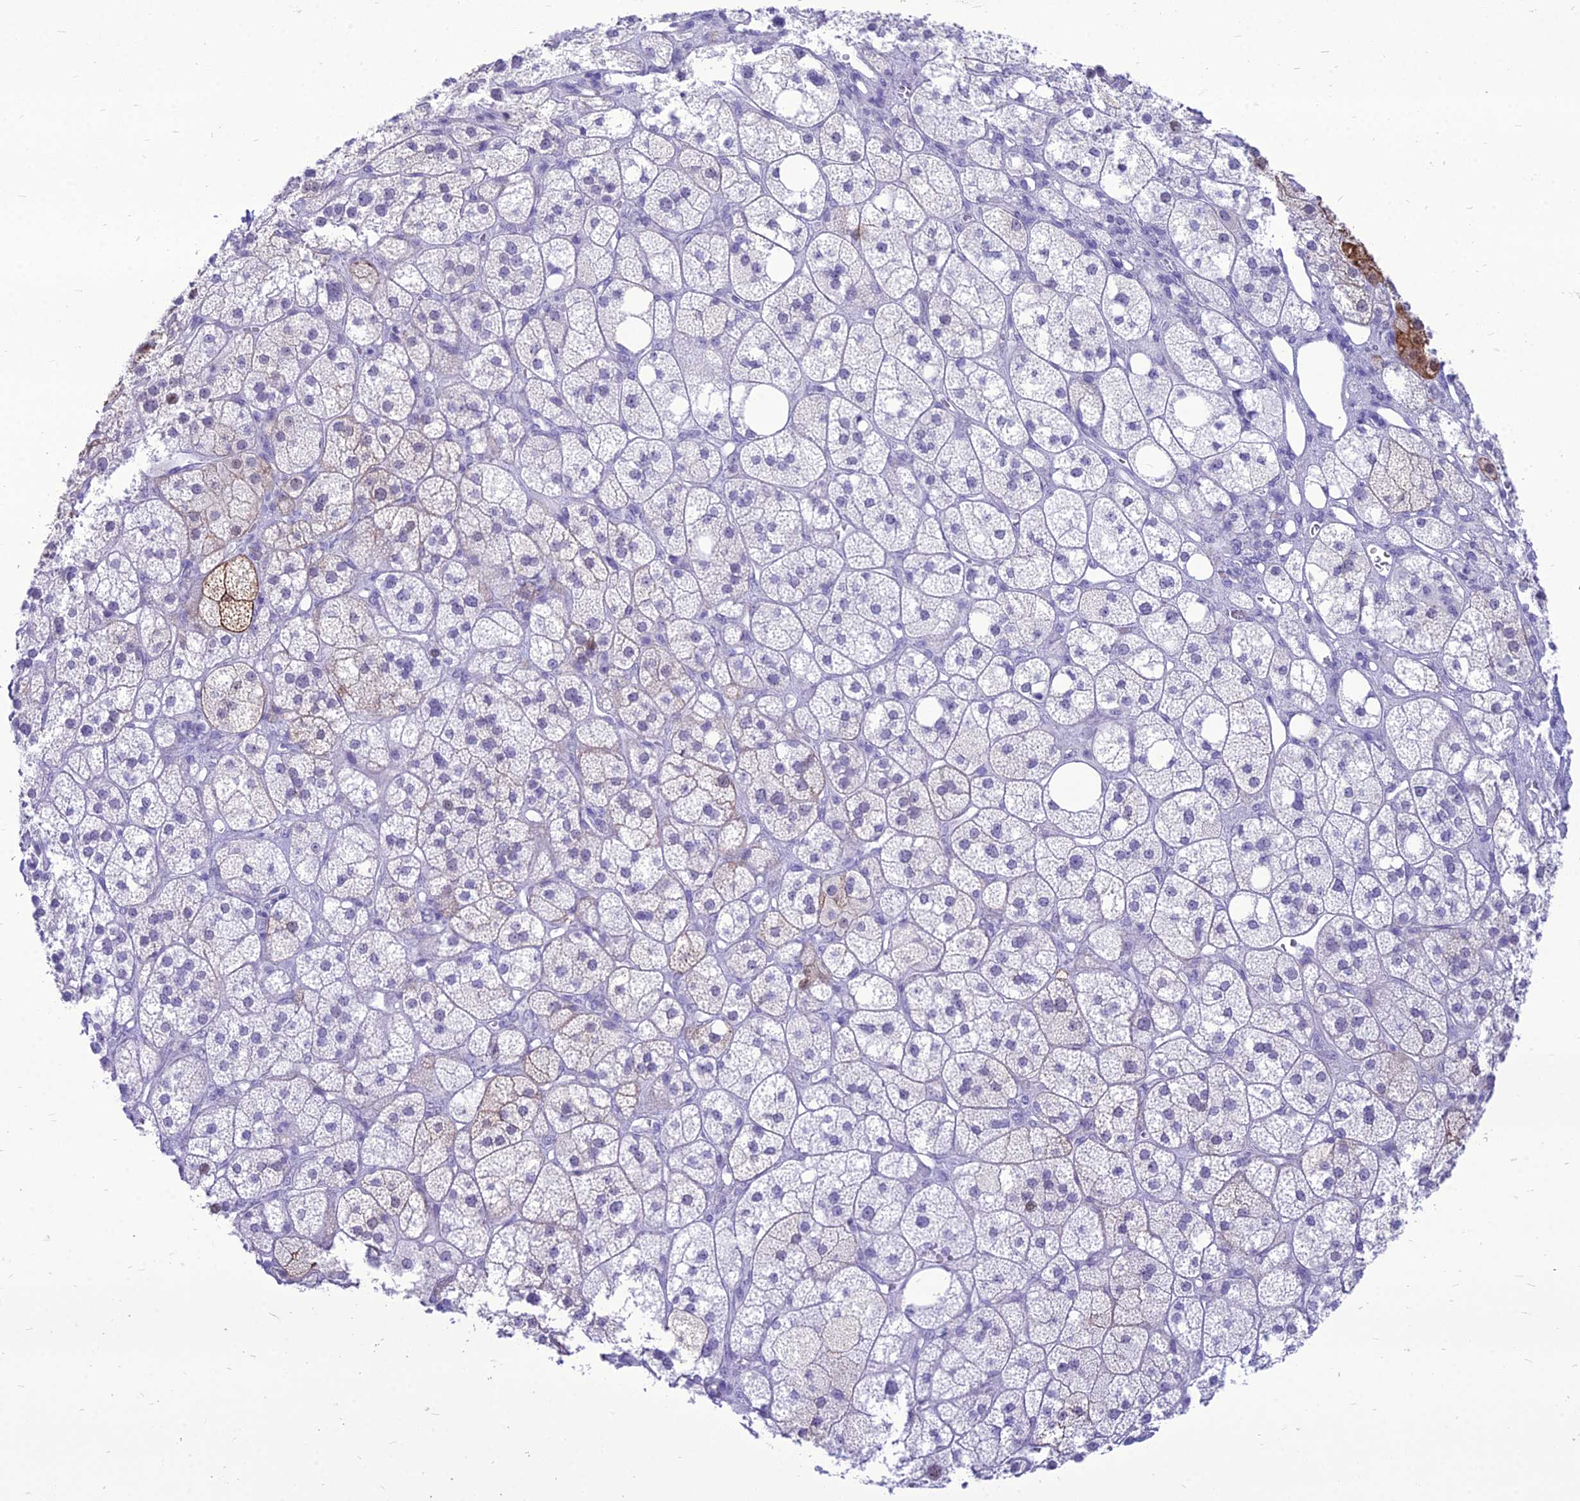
{"staining": {"intensity": "moderate", "quantity": "<25%", "location": "cytoplasmic/membranous,nuclear"}, "tissue": "adrenal gland", "cell_type": "Glandular cells", "image_type": "normal", "snomed": [{"axis": "morphology", "description": "Normal tissue, NOS"}, {"axis": "topography", "description": "Adrenal gland"}], "caption": "Unremarkable adrenal gland was stained to show a protein in brown. There is low levels of moderate cytoplasmic/membranous,nuclear expression in about <25% of glandular cells.", "gene": "DHX40", "patient": {"sex": "male", "age": 61}}